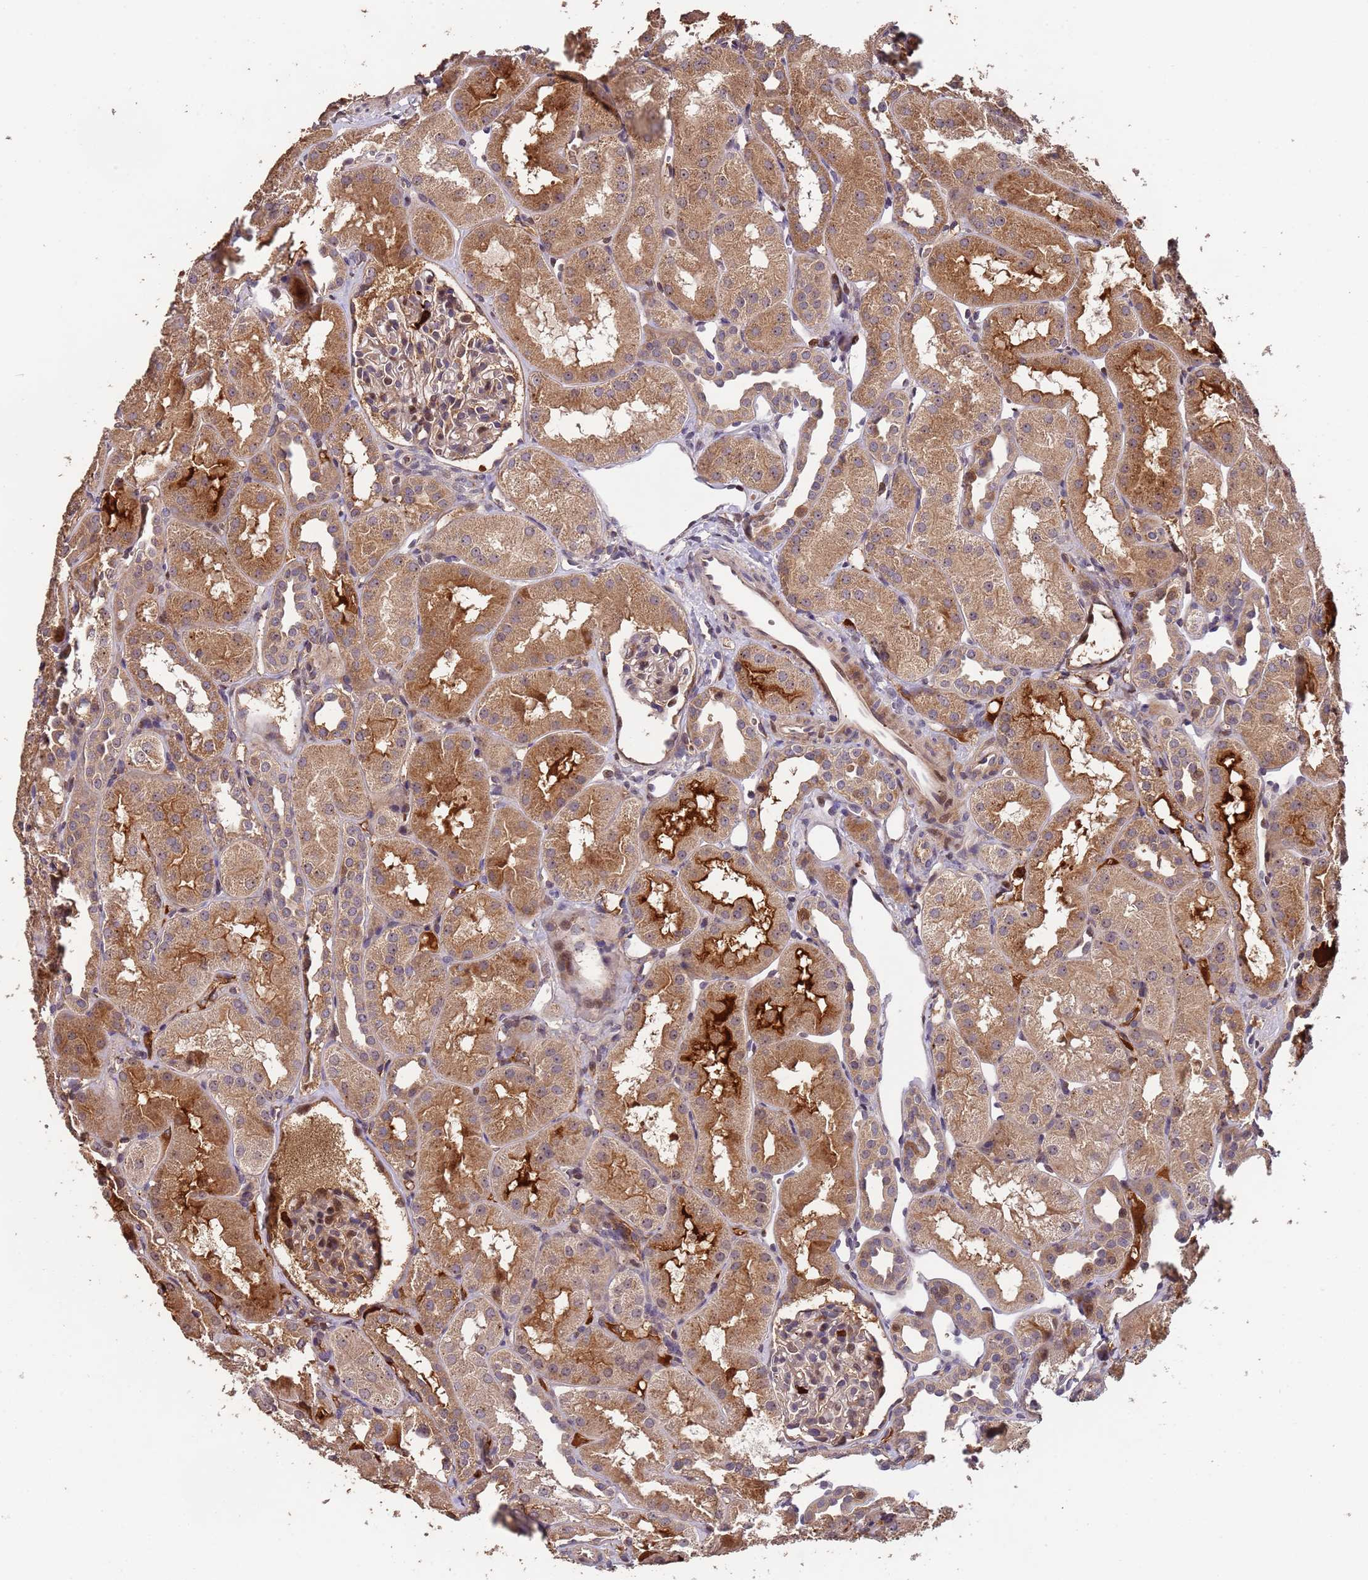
{"staining": {"intensity": "moderate", "quantity": "<25%", "location": "cytoplasmic/membranous,nuclear"}, "tissue": "kidney", "cell_type": "Cells in glomeruli", "image_type": "normal", "snomed": [{"axis": "morphology", "description": "Normal tissue, NOS"}, {"axis": "topography", "description": "Kidney"}, {"axis": "topography", "description": "Urinary bladder"}], "caption": "Benign kidney shows moderate cytoplasmic/membranous,nuclear expression in about <25% of cells in glomeruli, visualized by immunohistochemistry. The staining was performed using DAB (3,3'-diaminobenzidine), with brown indicating positive protein expression. Nuclei are stained blue with hematoxylin.", "gene": "CCDC184", "patient": {"sex": "male", "age": 16}}